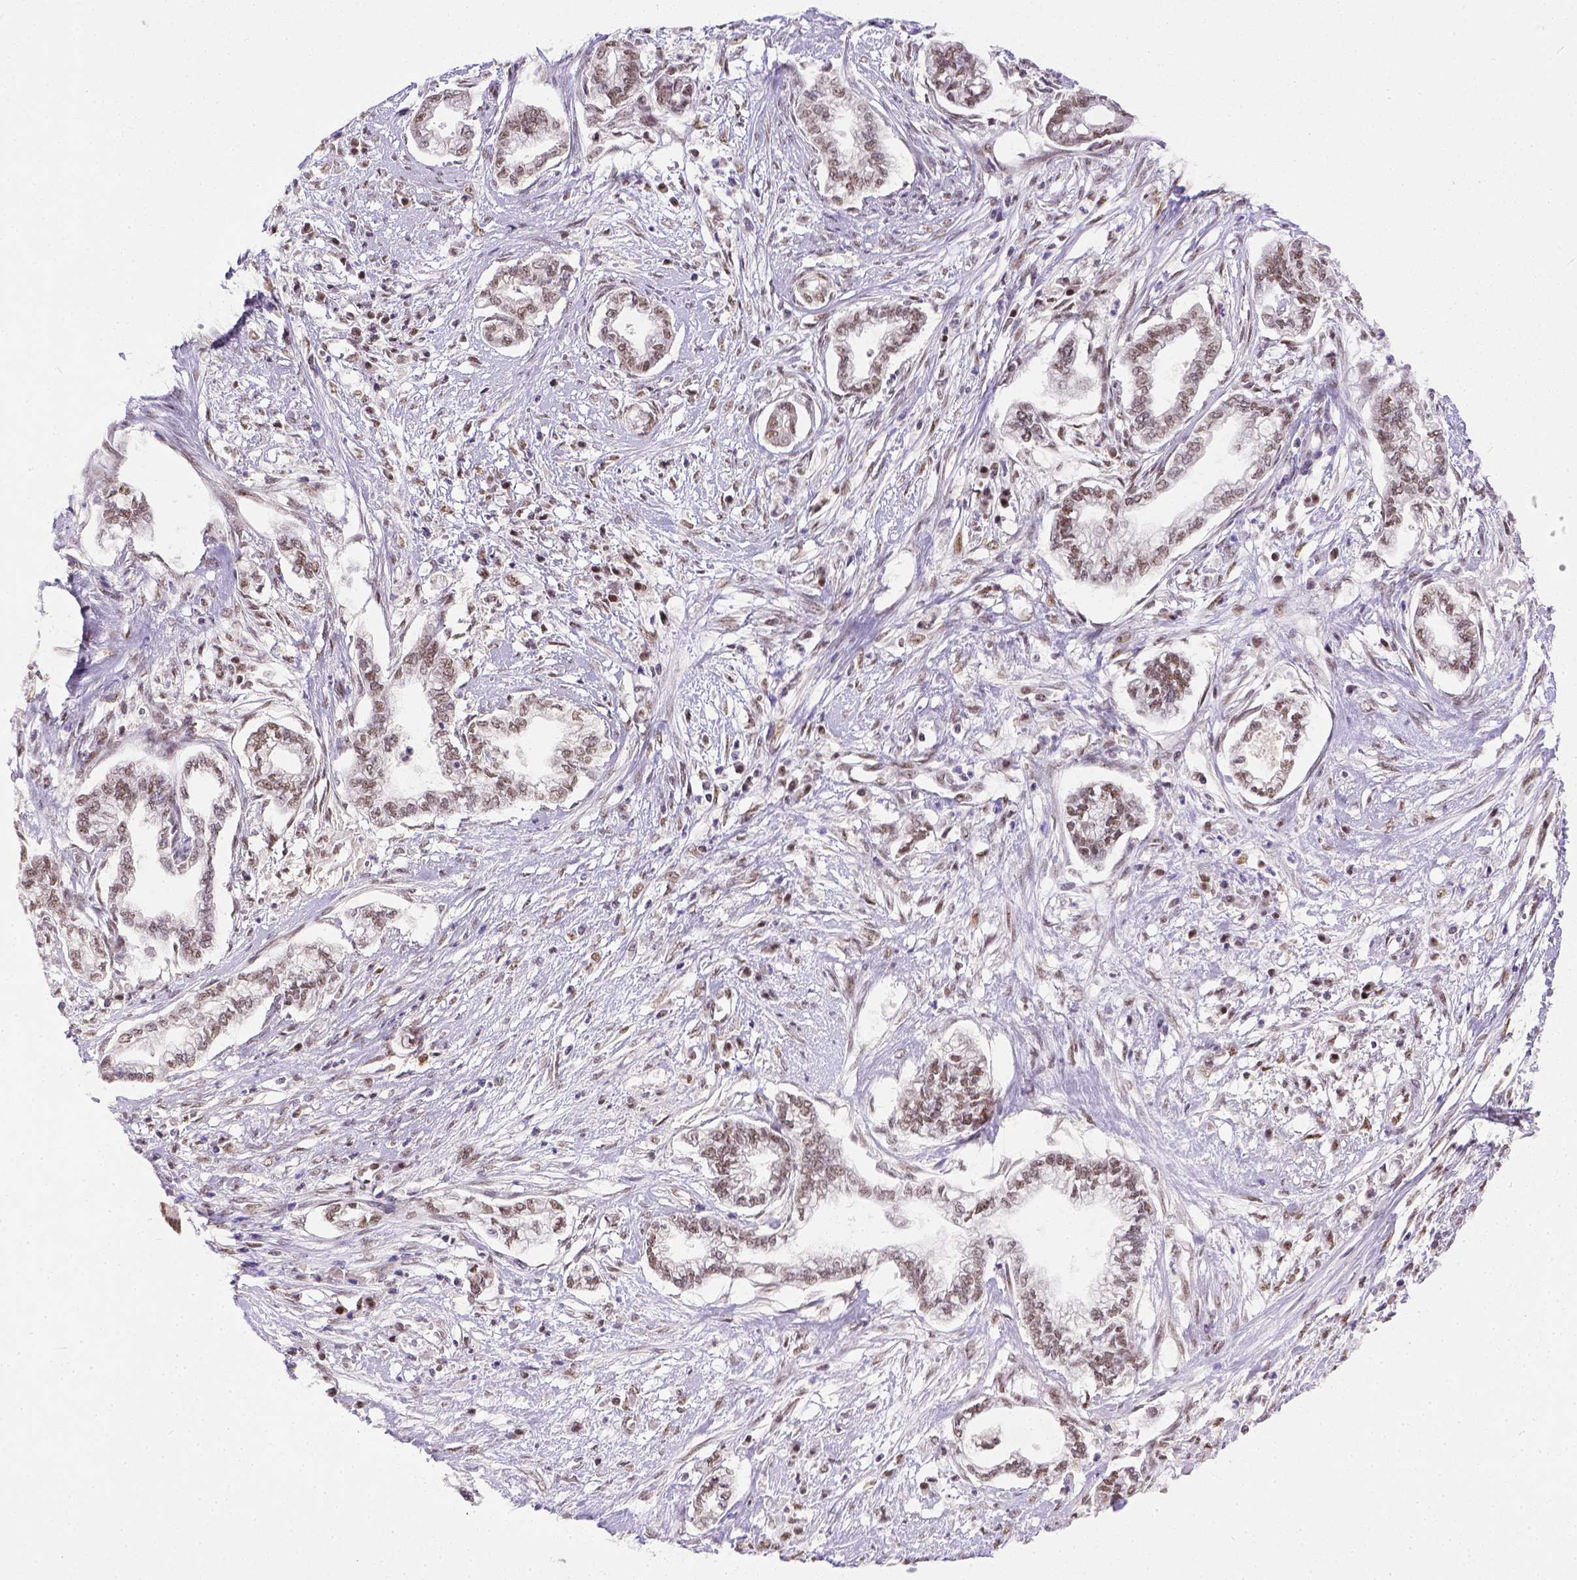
{"staining": {"intensity": "moderate", "quantity": ">75%", "location": "nuclear"}, "tissue": "cervical cancer", "cell_type": "Tumor cells", "image_type": "cancer", "snomed": [{"axis": "morphology", "description": "Adenocarcinoma, NOS"}, {"axis": "topography", "description": "Cervix"}], "caption": "Tumor cells display medium levels of moderate nuclear expression in about >75% of cells in cervical cancer.", "gene": "ERCC1", "patient": {"sex": "female", "age": 62}}